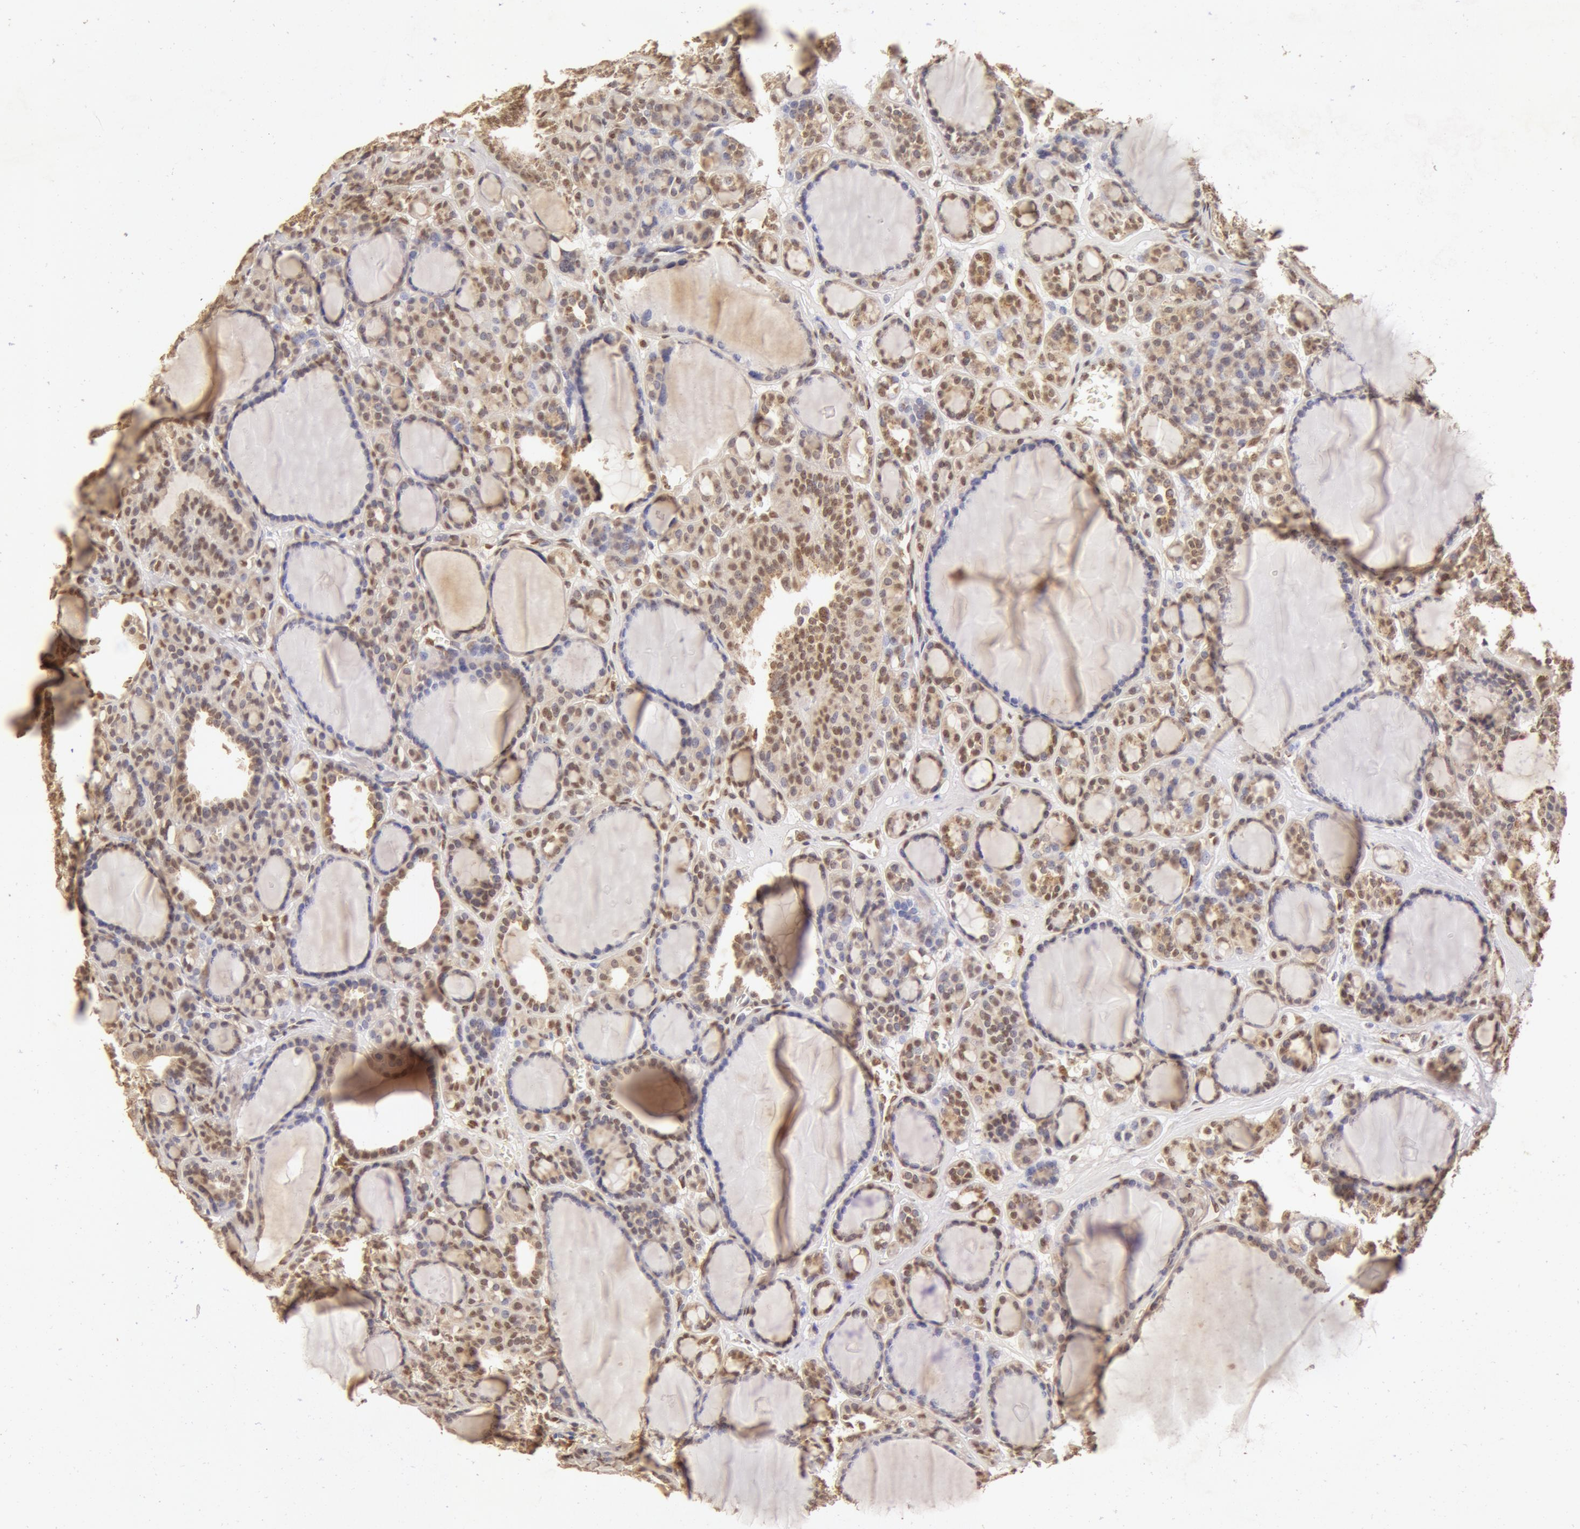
{"staining": {"intensity": "moderate", "quantity": ">75%", "location": "cytoplasmic/membranous,nuclear"}, "tissue": "thyroid cancer", "cell_type": "Tumor cells", "image_type": "cancer", "snomed": [{"axis": "morphology", "description": "Follicular adenoma carcinoma, NOS"}, {"axis": "topography", "description": "Thyroid gland"}], "caption": "An immunohistochemistry (IHC) image of neoplastic tissue is shown. Protein staining in brown labels moderate cytoplasmic/membranous and nuclear positivity in follicular adenoma carcinoma (thyroid) within tumor cells.", "gene": "SNRNP70", "patient": {"sex": "female", "age": 71}}